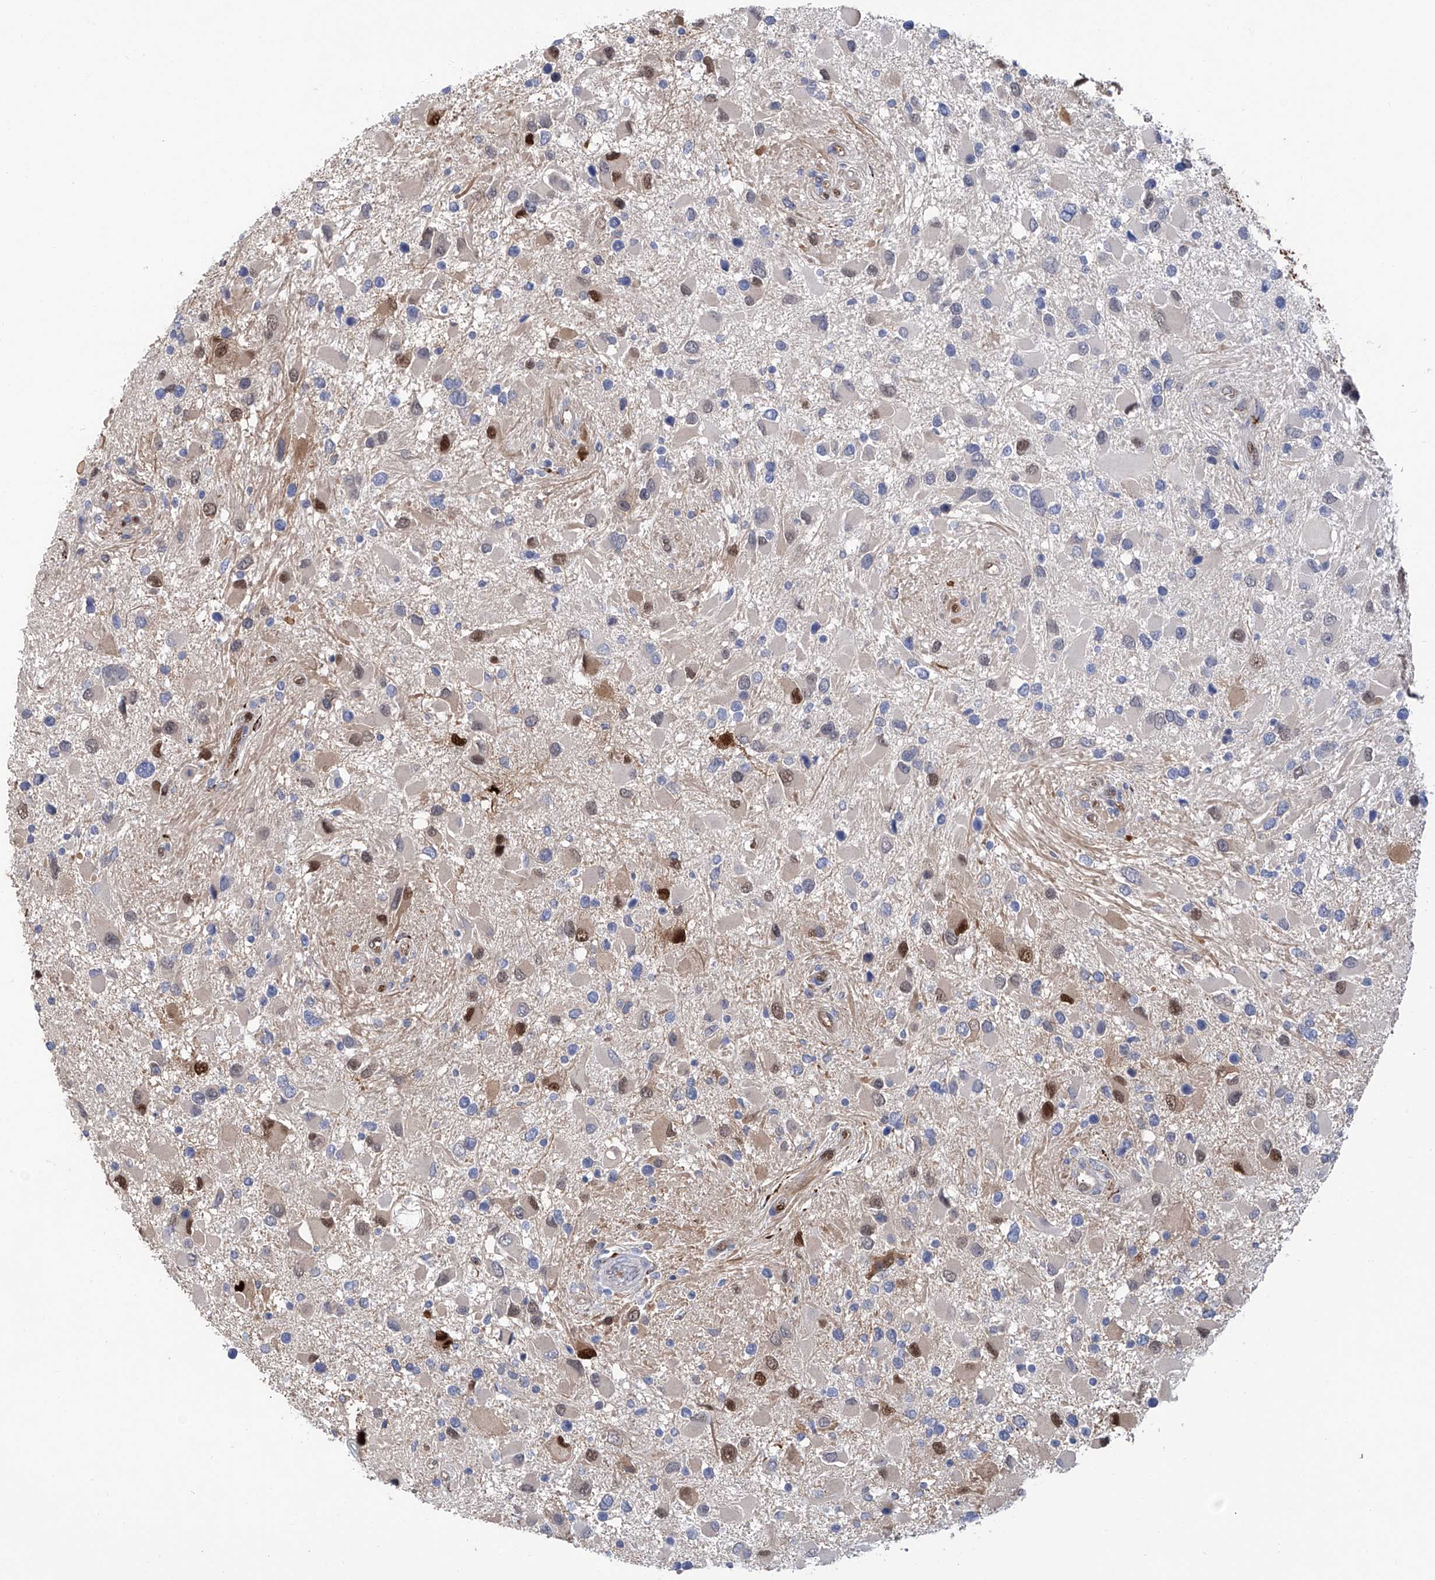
{"staining": {"intensity": "moderate", "quantity": "<25%", "location": "nuclear"}, "tissue": "glioma", "cell_type": "Tumor cells", "image_type": "cancer", "snomed": [{"axis": "morphology", "description": "Glioma, malignant, High grade"}, {"axis": "topography", "description": "Brain"}], "caption": "DAB (3,3'-diaminobenzidine) immunohistochemical staining of human malignant glioma (high-grade) shows moderate nuclear protein positivity in approximately <25% of tumor cells.", "gene": "PHF20", "patient": {"sex": "male", "age": 53}}